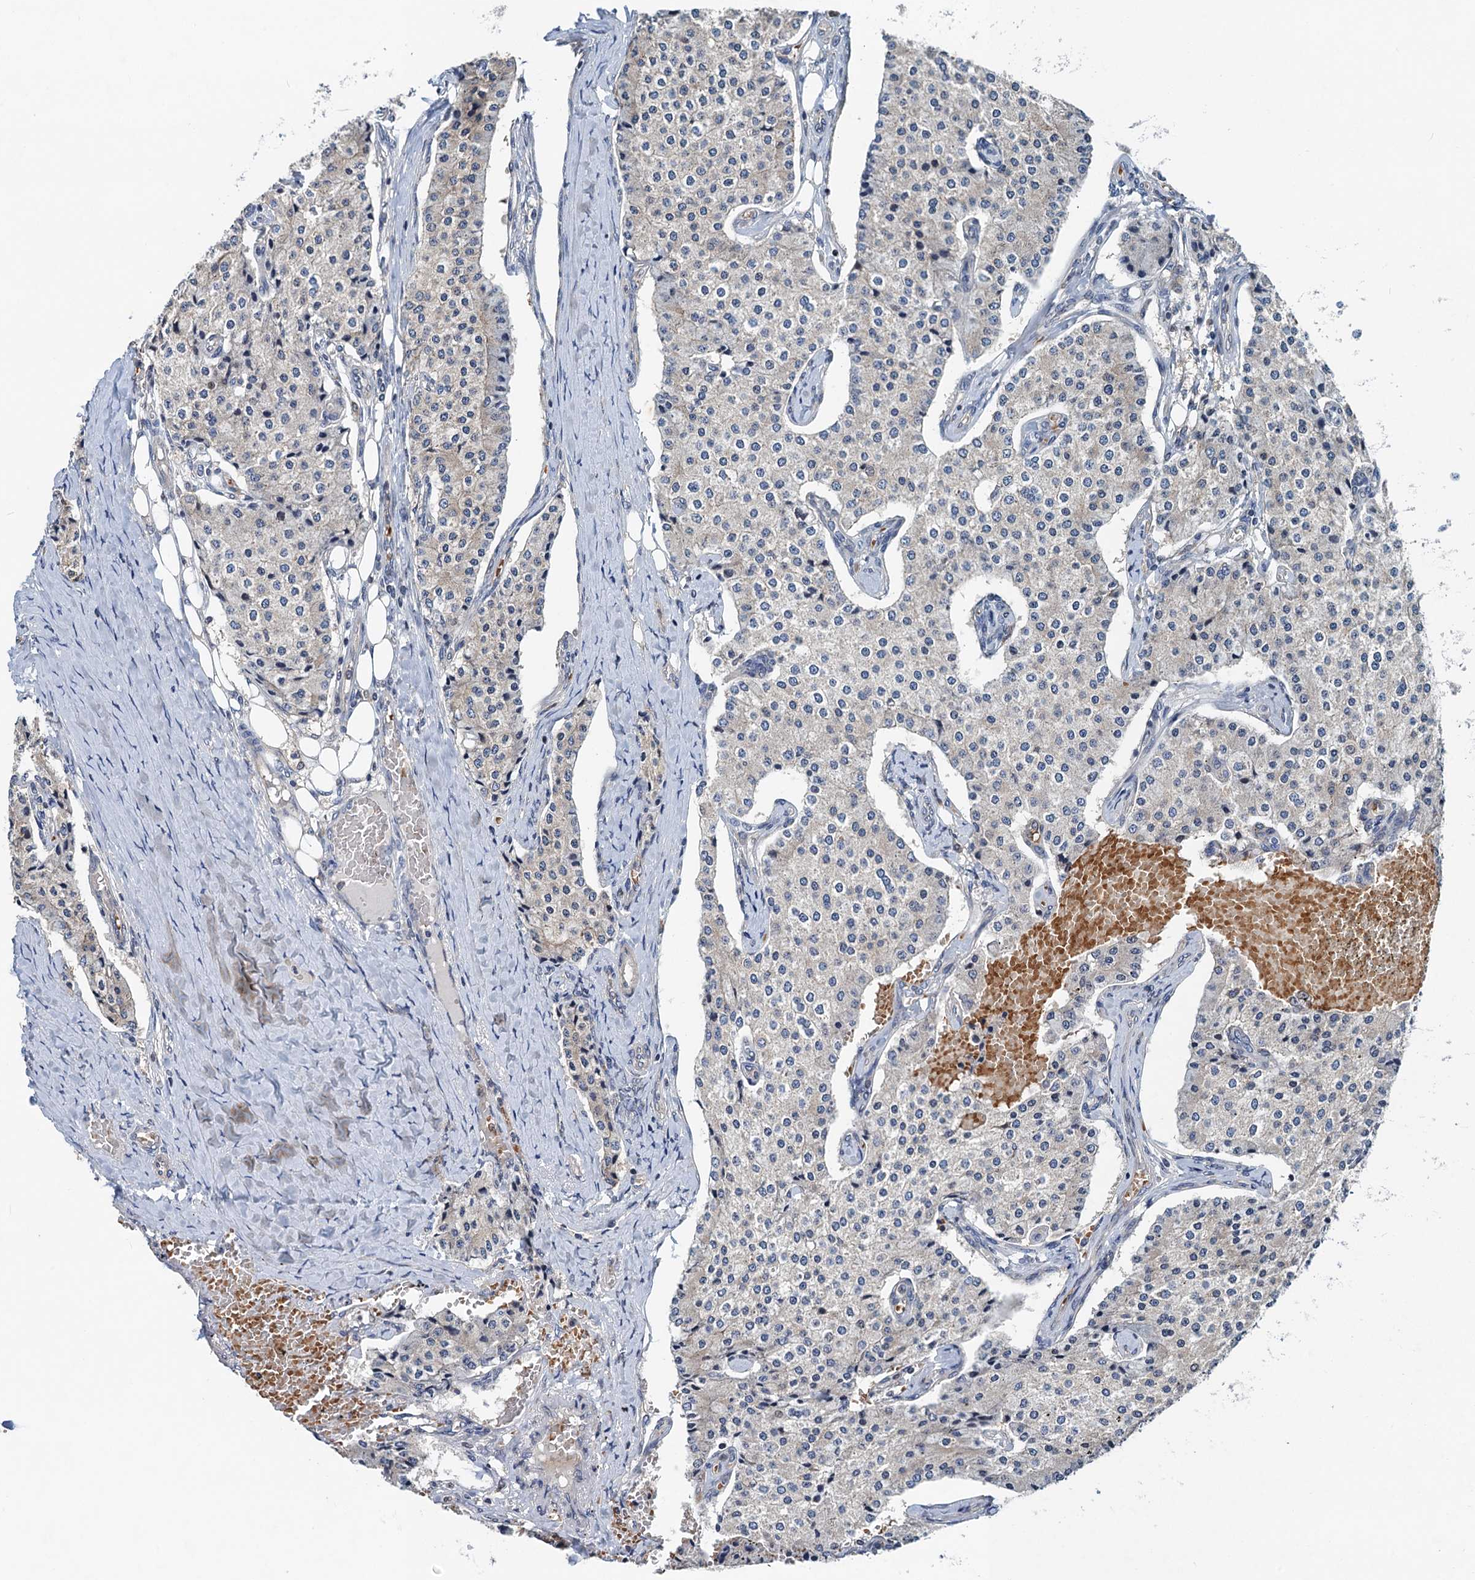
{"staining": {"intensity": "negative", "quantity": "none", "location": "none"}, "tissue": "carcinoid", "cell_type": "Tumor cells", "image_type": "cancer", "snomed": [{"axis": "morphology", "description": "Carcinoid, malignant, NOS"}, {"axis": "topography", "description": "Colon"}], "caption": "An image of carcinoid (malignant) stained for a protein exhibits no brown staining in tumor cells.", "gene": "NBEA", "patient": {"sex": "female", "age": 52}}